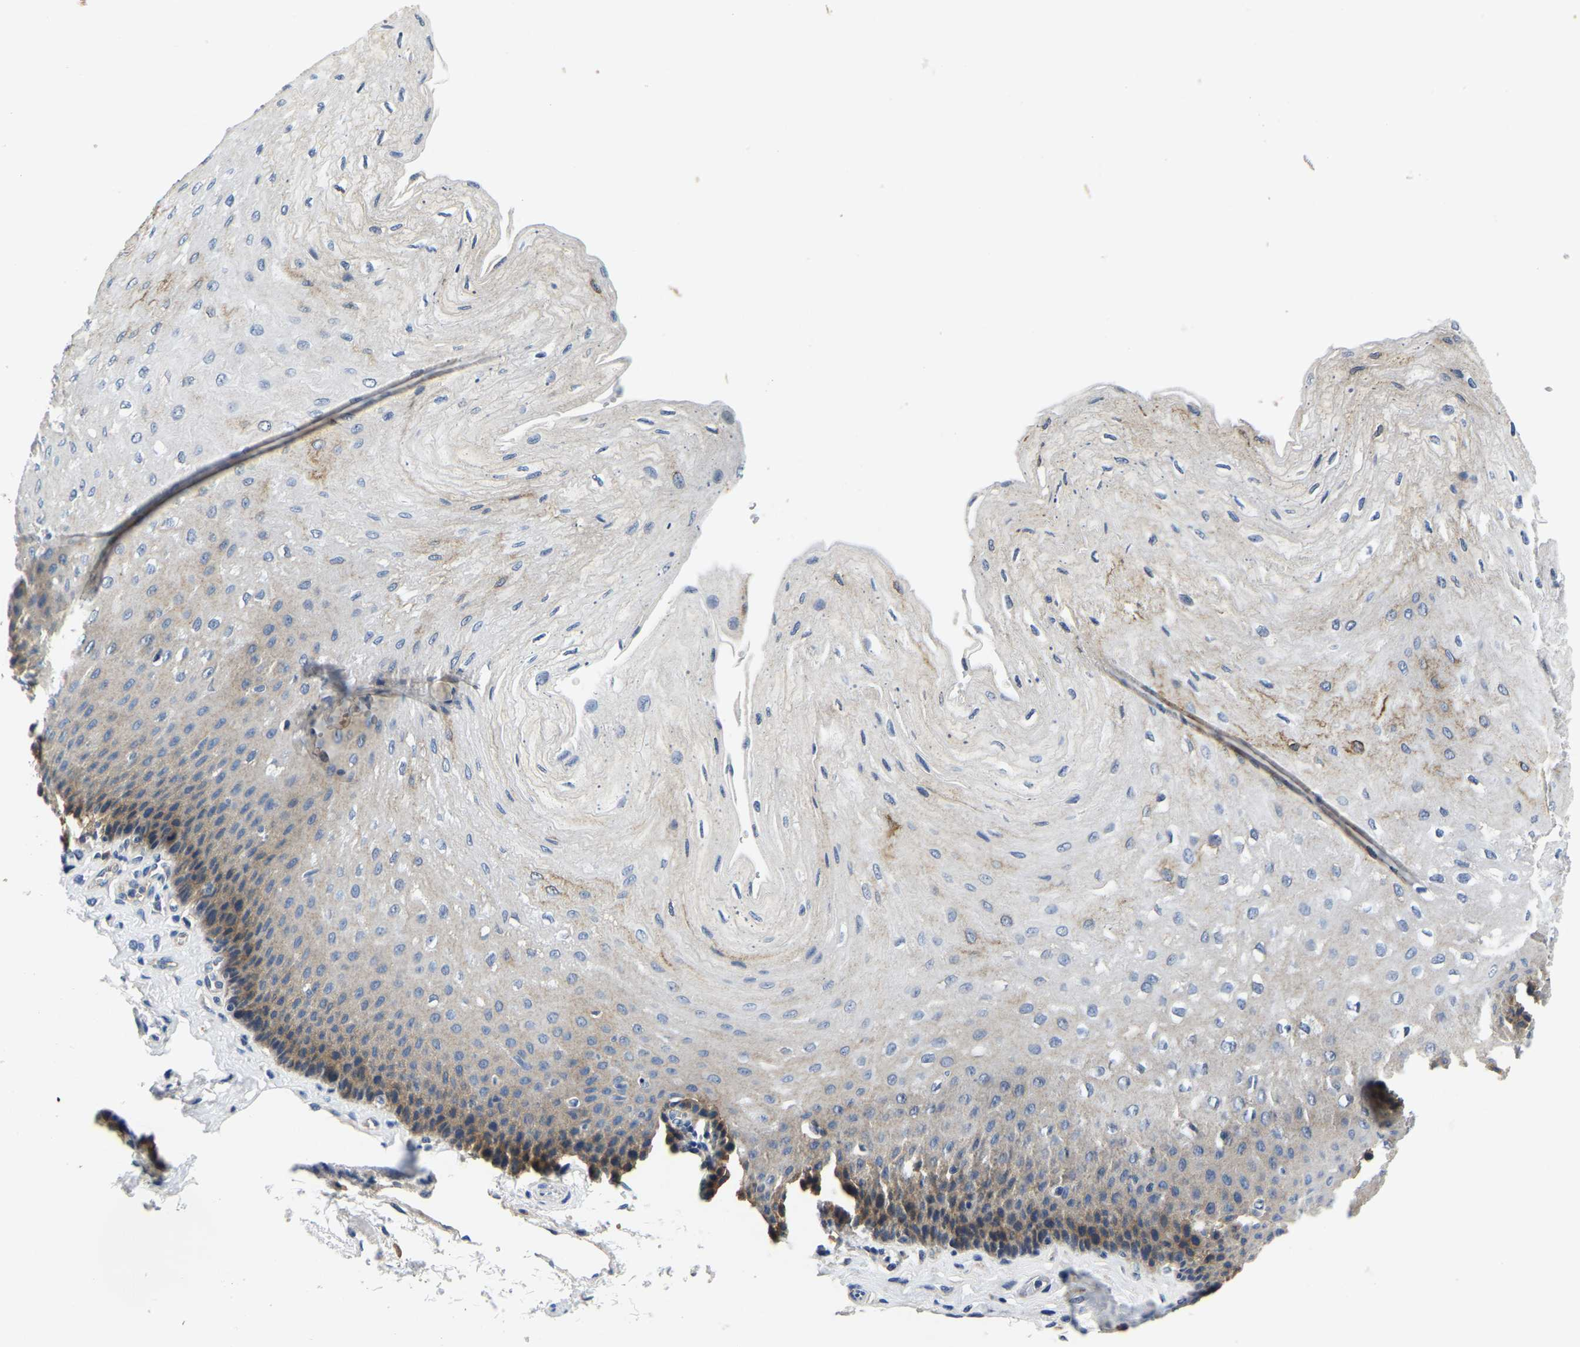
{"staining": {"intensity": "moderate", "quantity": "<25%", "location": "cytoplasmic/membranous"}, "tissue": "esophagus", "cell_type": "Squamous epithelial cells", "image_type": "normal", "snomed": [{"axis": "morphology", "description": "Normal tissue, NOS"}, {"axis": "topography", "description": "Esophagus"}], "caption": "Normal esophagus was stained to show a protein in brown. There is low levels of moderate cytoplasmic/membranous staining in about <25% of squamous epithelial cells. The staining was performed using DAB, with brown indicating positive protein expression. Nuclei are stained blue with hematoxylin.", "gene": "ITGA2", "patient": {"sex": "female", "age": 72}}